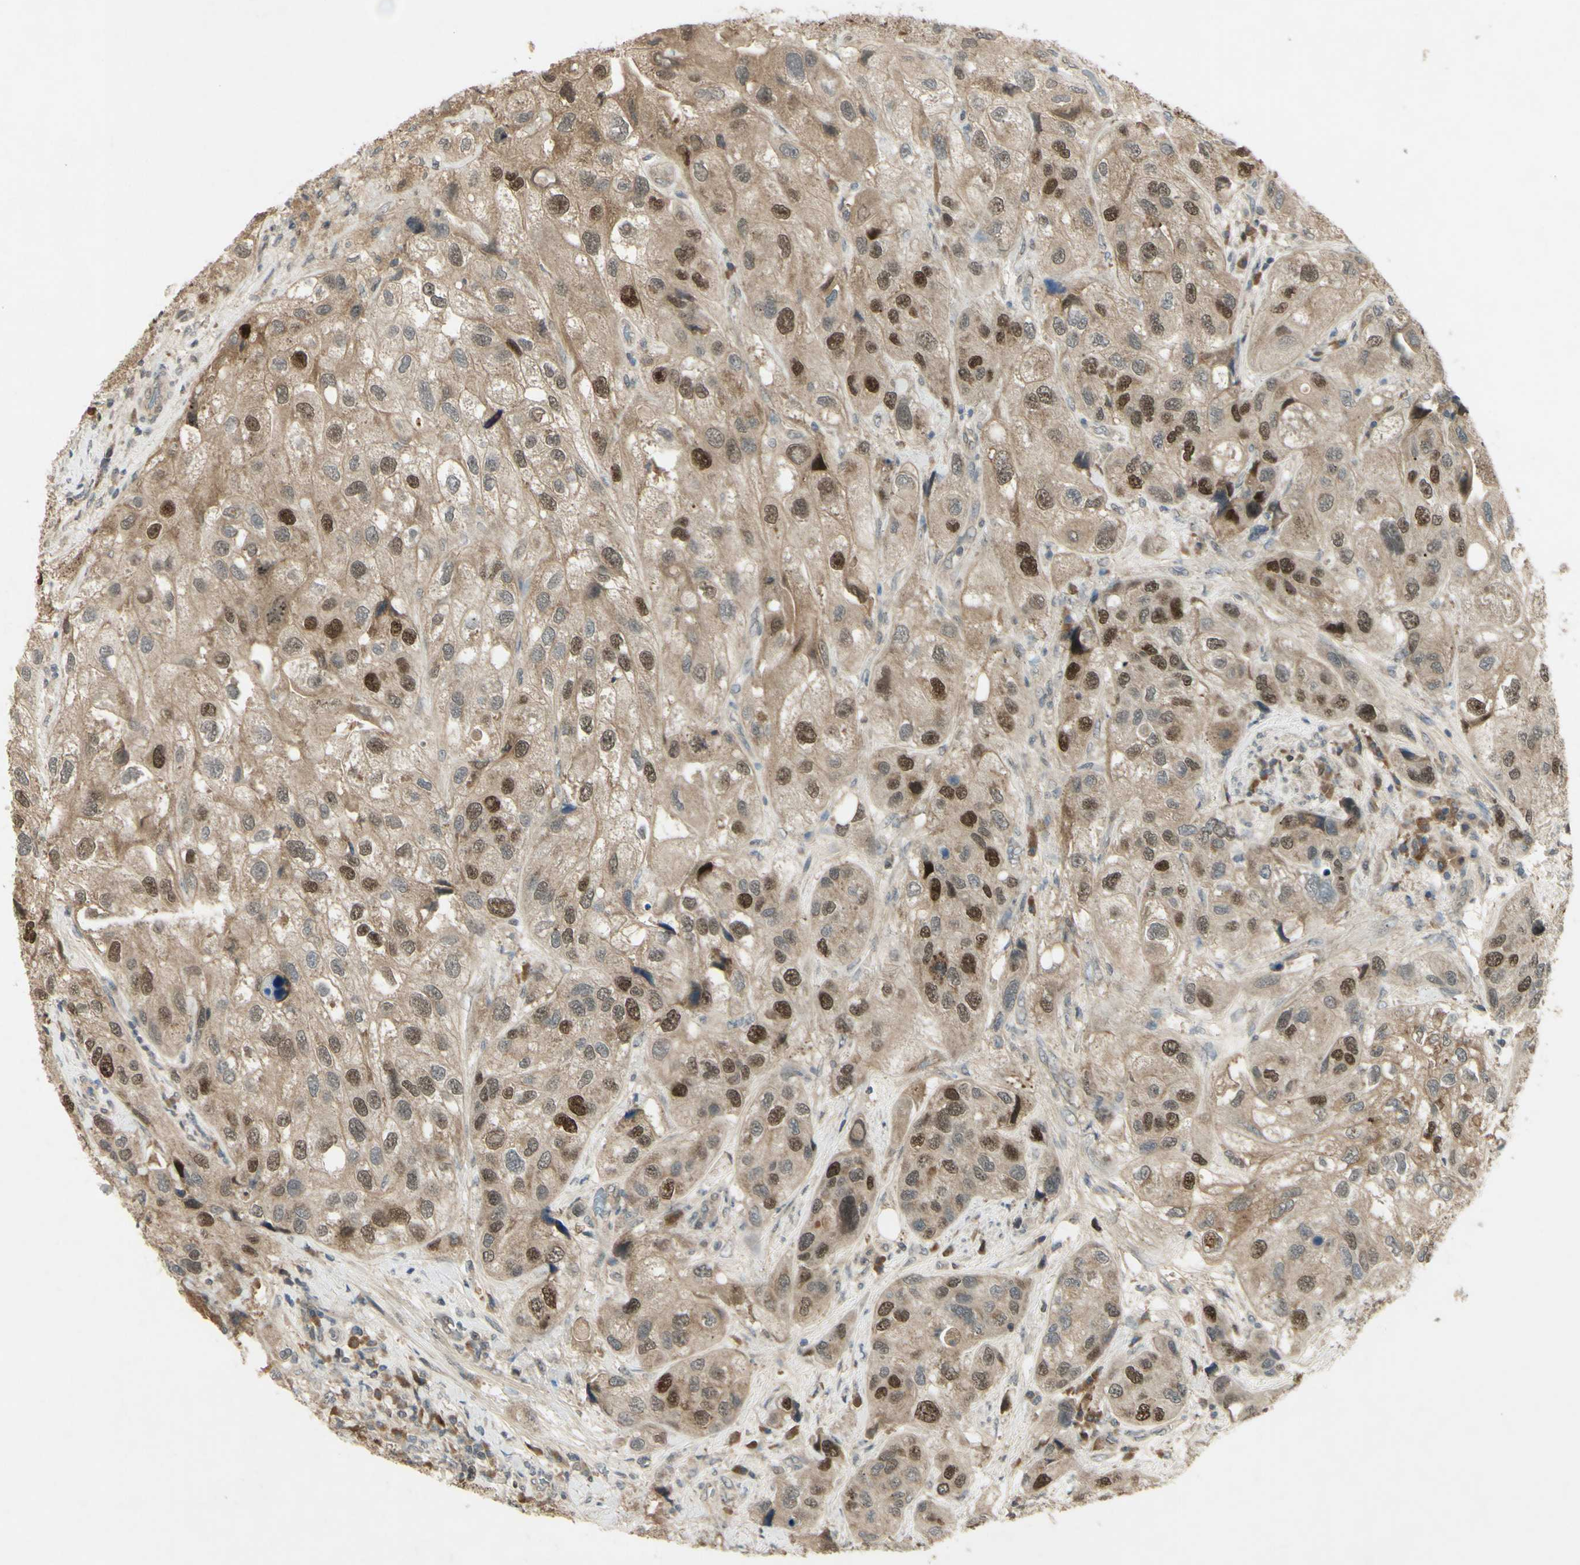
{"staining": {"intensity": "strong", "quantity": "25%-75%", "location": "nuclear"}, "tissue": "urothelial cancer", "cell_type": "Tumor cells", "image_type": "cancer", "snomed": [{"axis": "morphology", "description": "Urothelial carcinoma, High grade"}, {"axis": "topography", "description": "Urinary bladder"}], "caption": "Urothelial carcinoma (high-grade) stained for a protein reveals strong nuclear positivity in tumor cells.", "gene": "RAD18", "patient": {"sex": "female", "age": 64}}